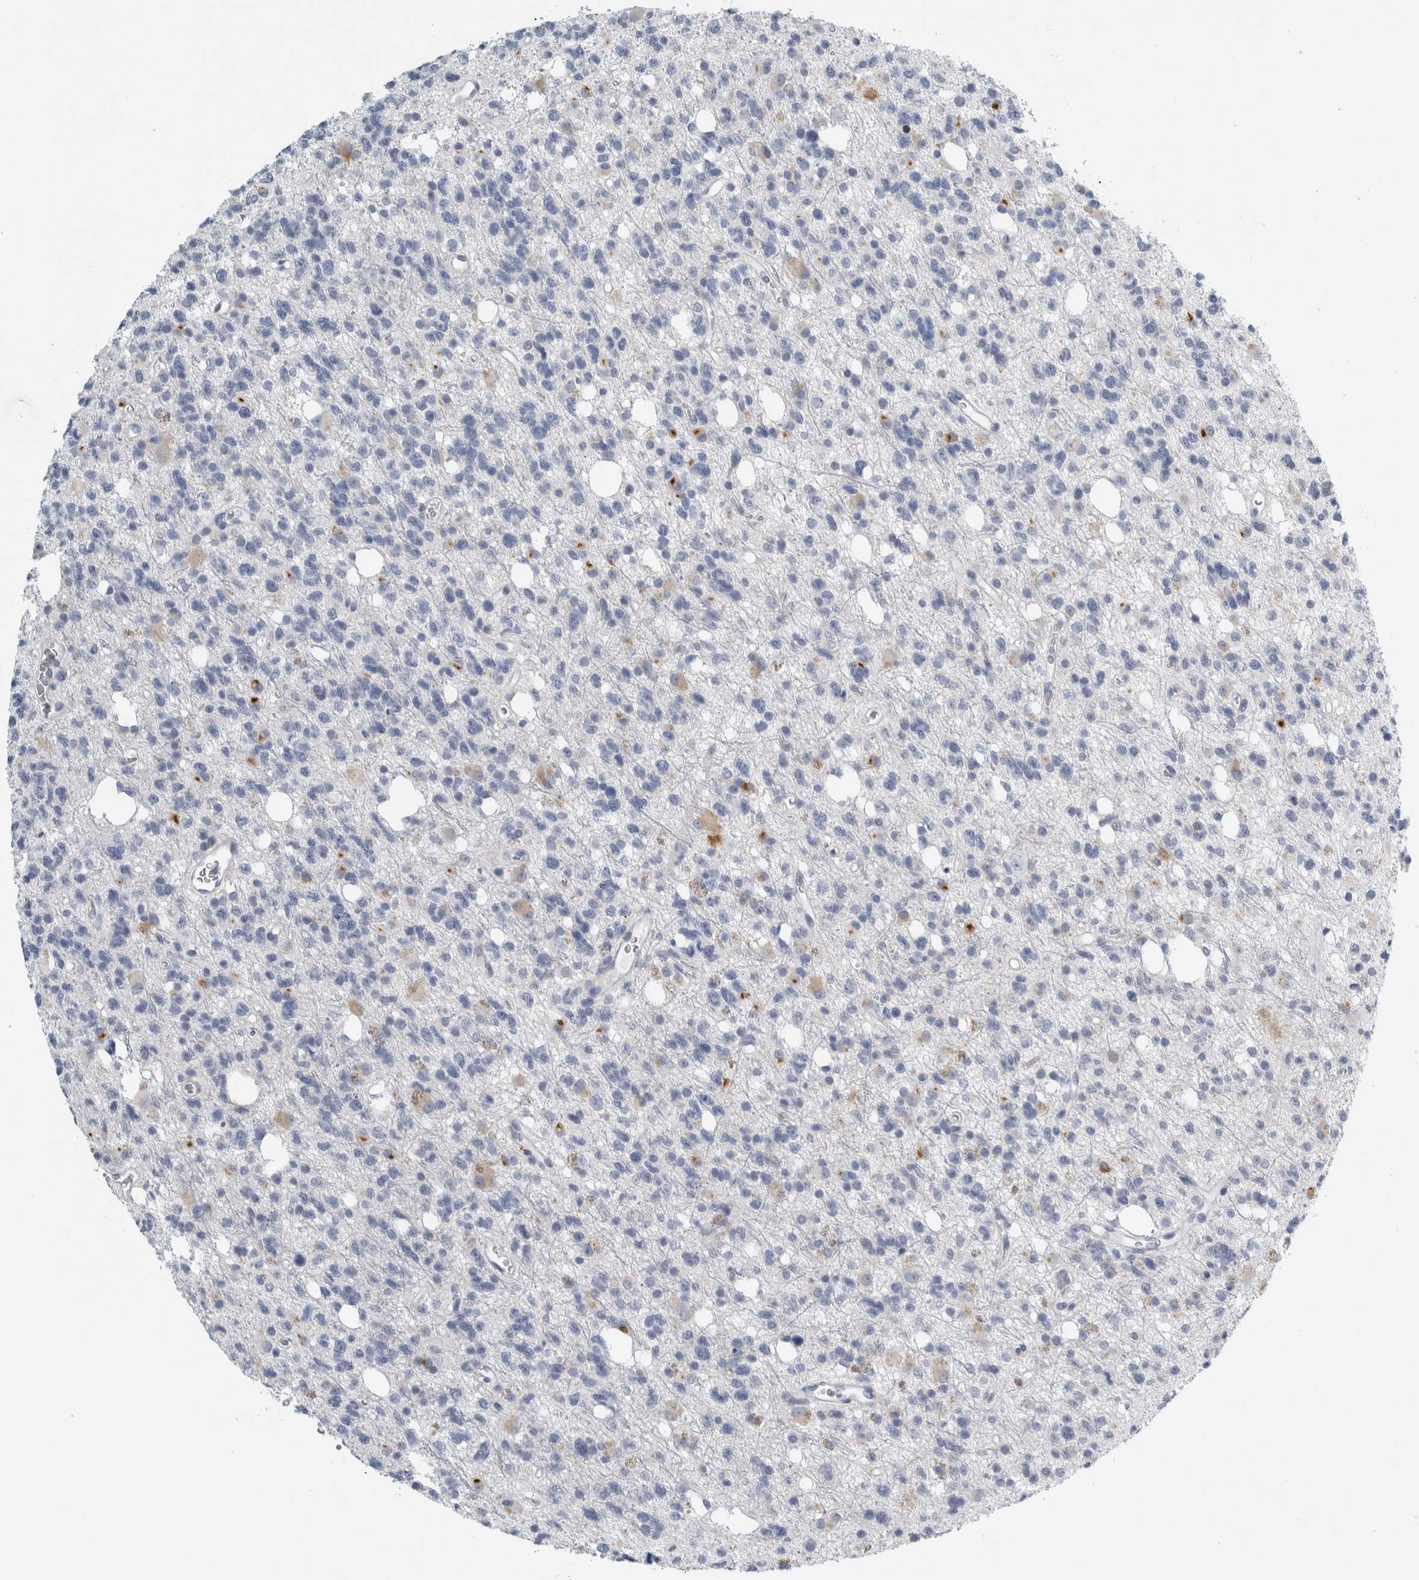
{"staining": {"intensity": "negative", "quantity": "none", "location": "none"}, "tissue": "glioma", "cell_type": "Tumor cells", "image_type": "cancer", "snomed": [{"axis": "morphology", "description": "Glioma, malignant, High grade"}, {"axis": "topography", "description": "Brain"}], "caption": "Malignant glioma (high-grade) was stained to show a protein in brown. There is no significant positivity in tumor cells. (Immunohistochemistry (ihc), brightfield microscopy, high magnification).", "gene": "B3GNT3", "patient": {"sex": "female", "age": 62}}